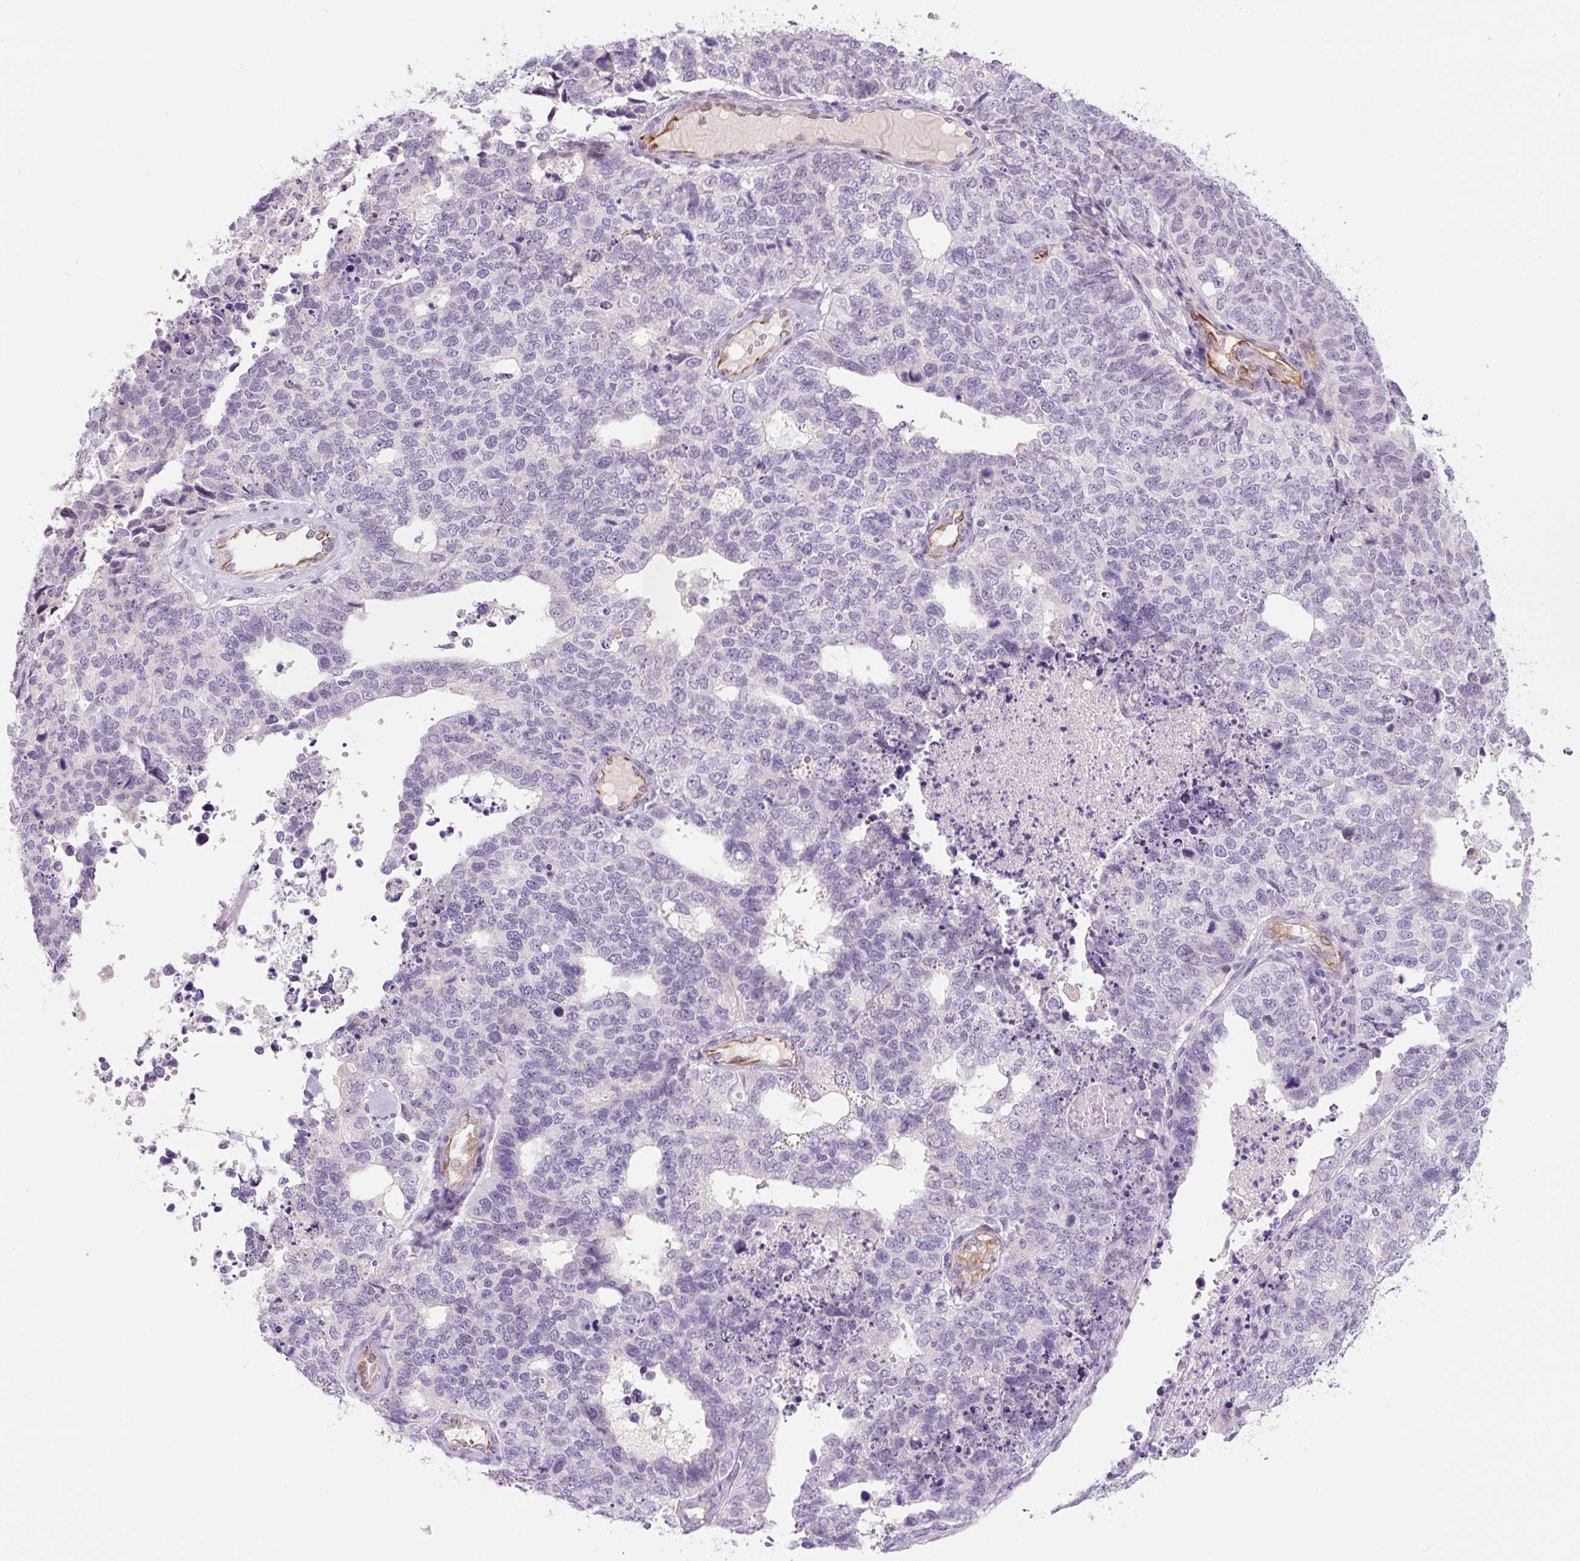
{"staining": {"intensity": "negative", "quantity": "none", "location": "none"}, "tissue": "cervical cancer", "cell_type": "Tumor cells", "image_type": "cancer", "snomed": [{"axis": "morphology", "description": "Squamous cell carcinoma, NOS"}, {"axis": "topography", "description": "Cervix"}], "caption": "Tumor cells show no significant protein staining in cervical cancer. (Immunohistochemistry (ihc), brightfield microscopy, high magnification).", "gene": "CCL25", "patient": {"sex": "female", "age": 63}}